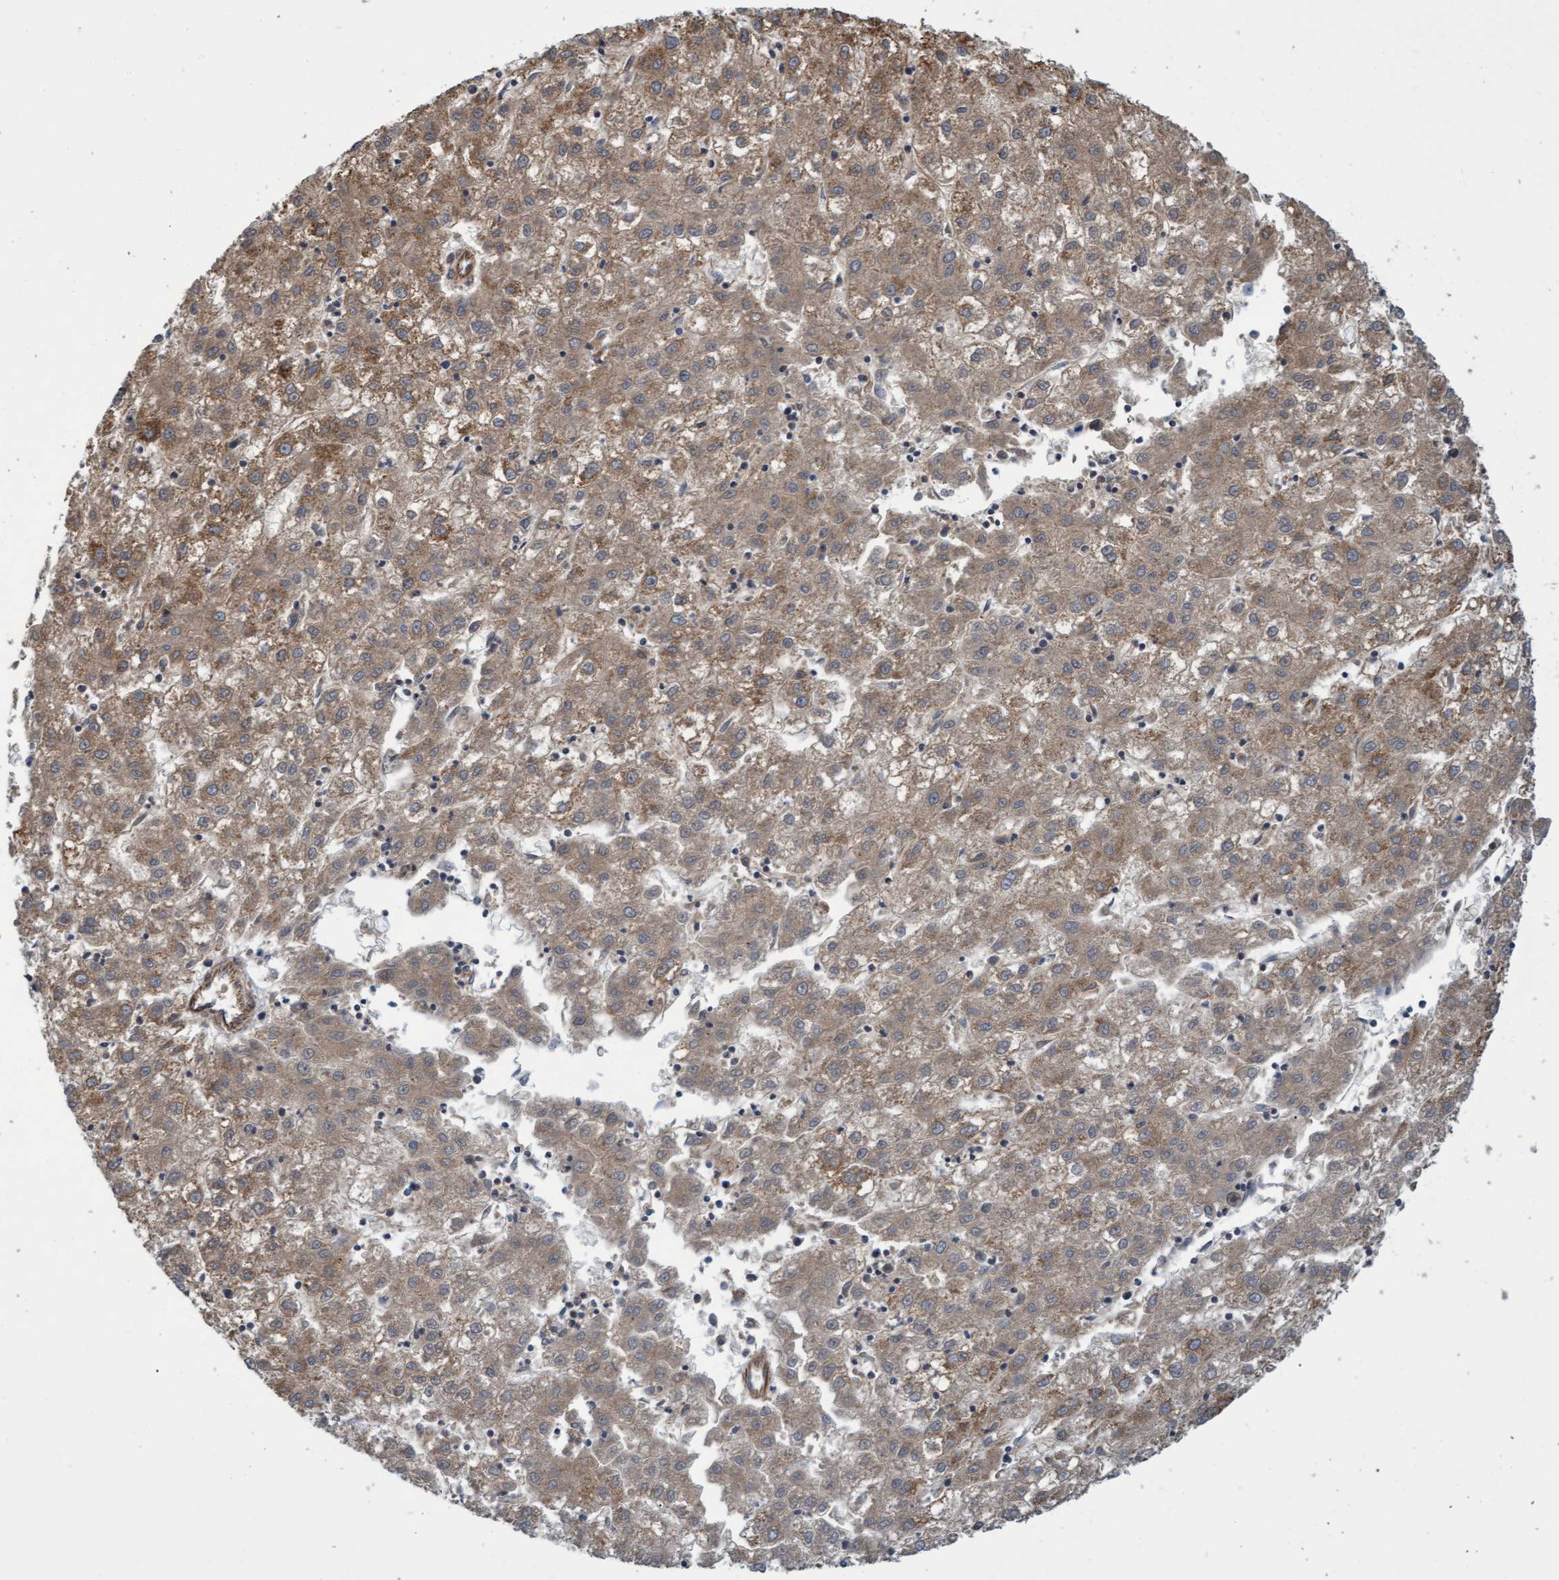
{"staining": {"intensity": "moderate", "quantity": ">75%", "location": "cytoplasmic/membranous"}, "tissue": "liver cancer", "cell_type": "Tumor cells", "image_type": "cancer", "snomed": [{"axis": "morphology", "description": "Carcinoma, Hepatocellular, NOS"}, {"axis": "topography", "description": "Liver"}], "caption": "Tumor cells demonstrate medium levels of moderate cytoplasmic/membranous staining in approximately >75% of cells in human hepatocellular carcinoma (liver).", "gene": "TNFRSF10B", "patient": {"sex": "male", "age": 72}}